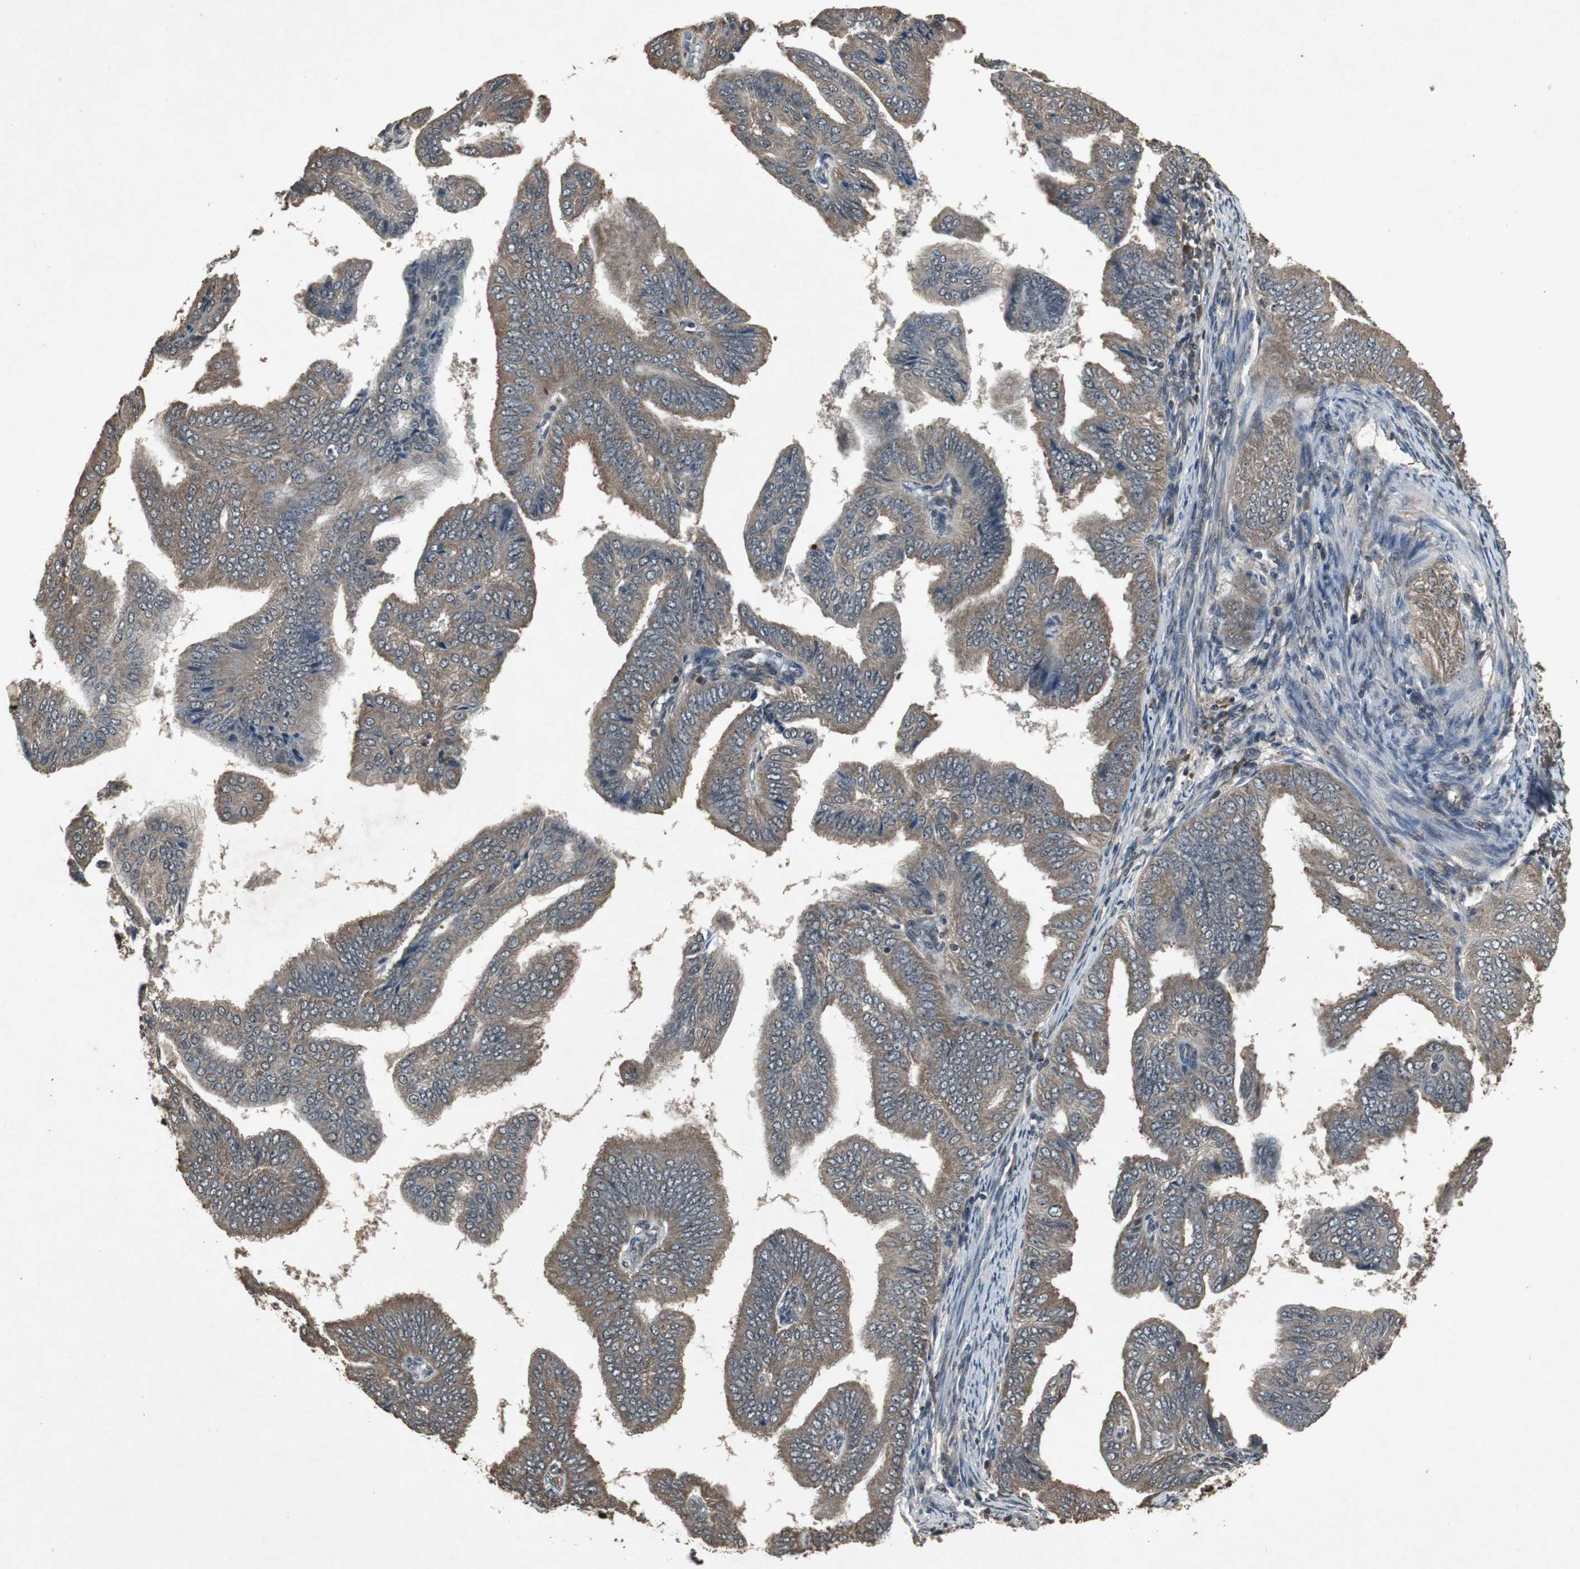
{"staining": {"intensity": "moderate", "quantity": ">75%", "location": "cytoplasmic/membranous"}, "tissue": "endometrial cancer", "cell_type": "Tumor cells", "image_type": "cancer", "snomed": [{"axis": "morphology", "description": "Adenocarcinoma, NOS"}, {"axis": "topography", "description": "Endometrium"}], "caption": "Protein expression analysis of human endometrial adenocarcinoma reveals moderate cytoplasmic/membranous staining in approximately >75% of tumor cells.", "gene": "EMX1", "patient": {"sex": "female", "age": 58}}